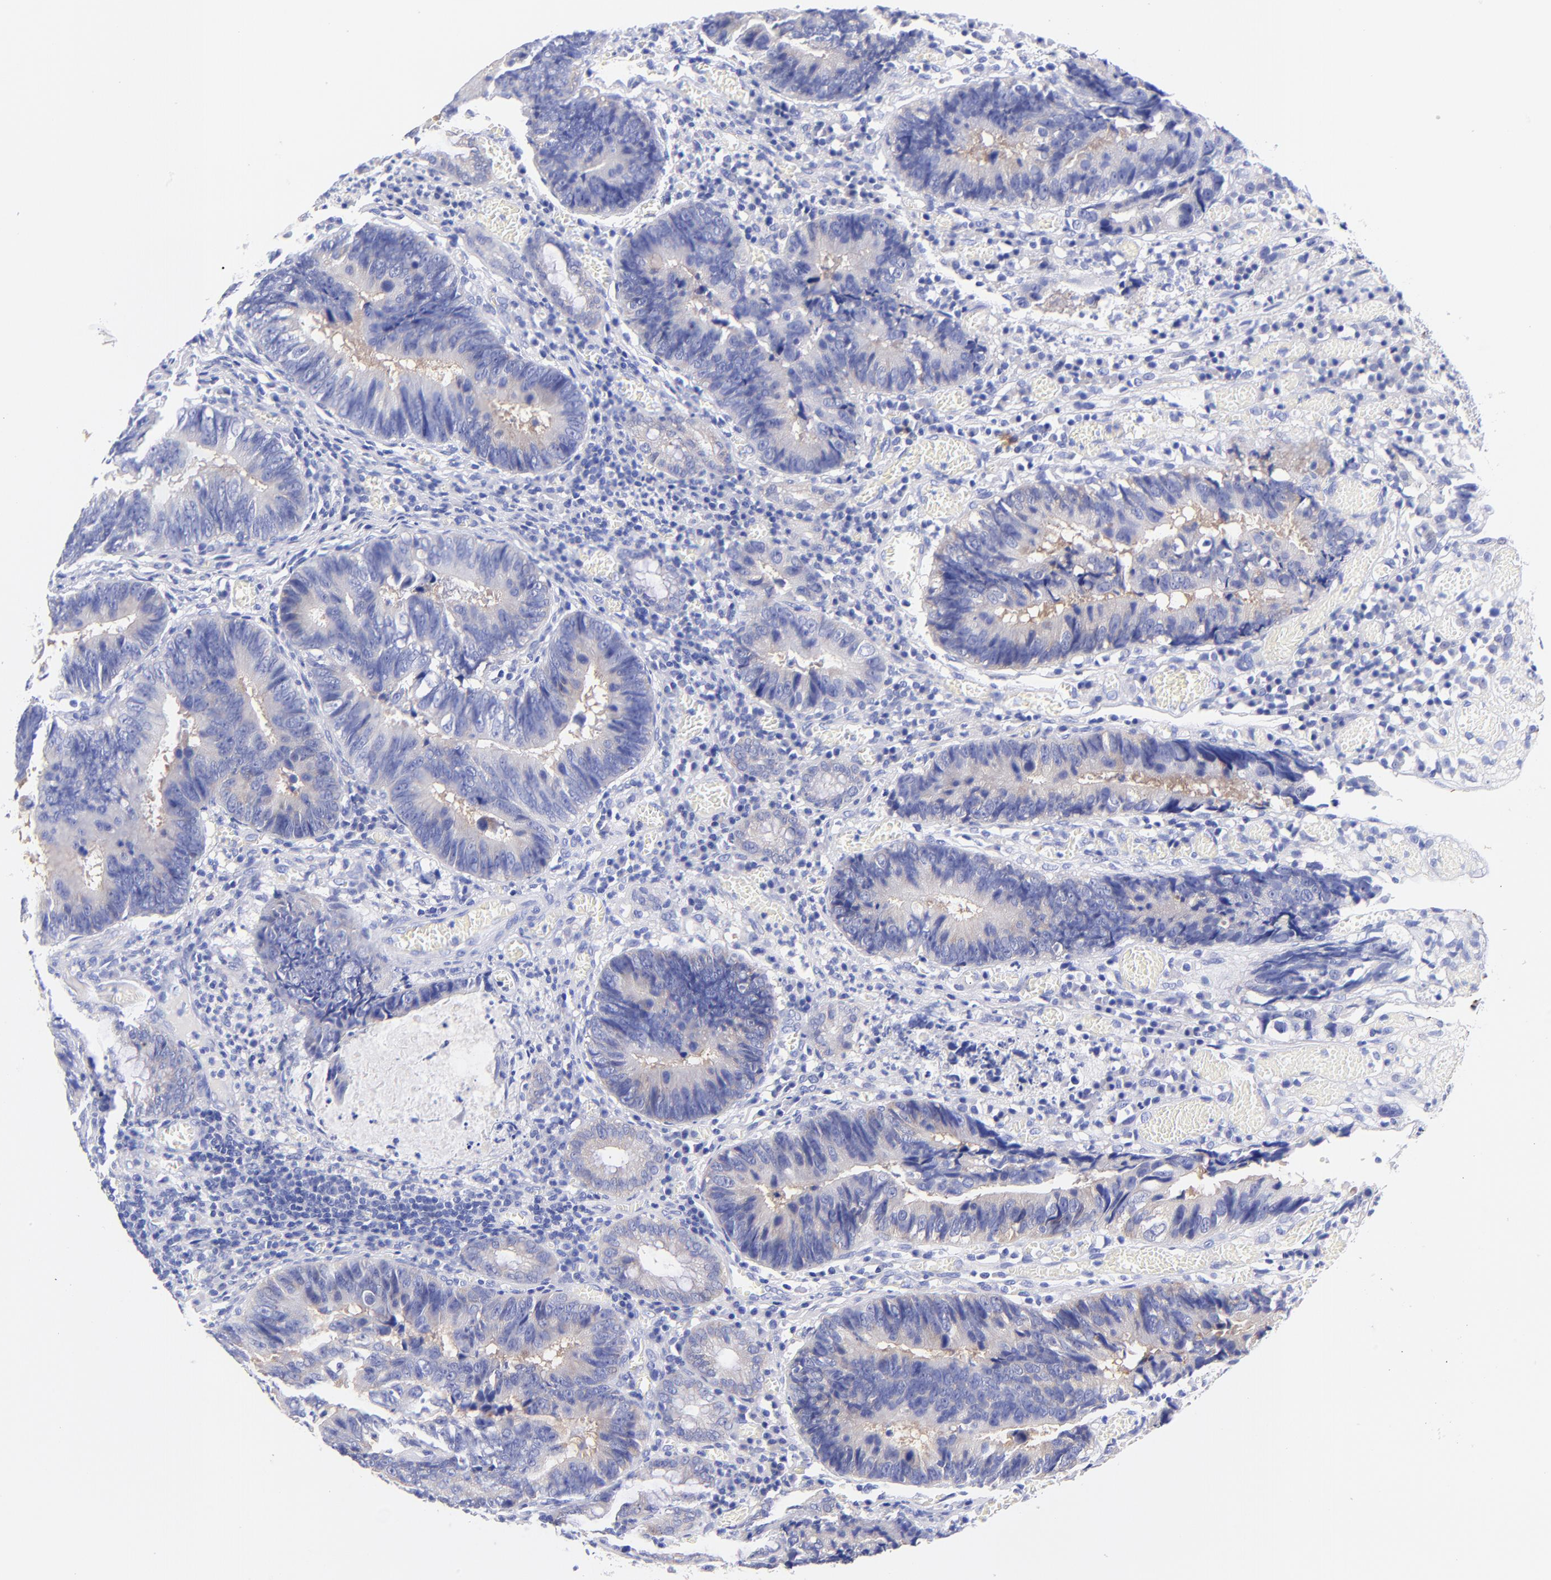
{"staining": {"intensity": "weak", "quantity": "<25%", "location": "cytoplasmic/membranous"}, "tissue": "colorectal cancer", "cell_type": "Tumor cells", "image_type": "cancer", "snomed": [{"axis": "morphology", "description": "Adenocarcinoma, NOS"}, {"axis": "topography", "description": "Rectum"}], "caption": "This is an immunohistochemistry (IHC) histopathology image of human adenocarcinoma (colorectal). There is no expression in tumor cells.", "gene": "GPHN", "patient": {"sex": "female", "age": 98}}